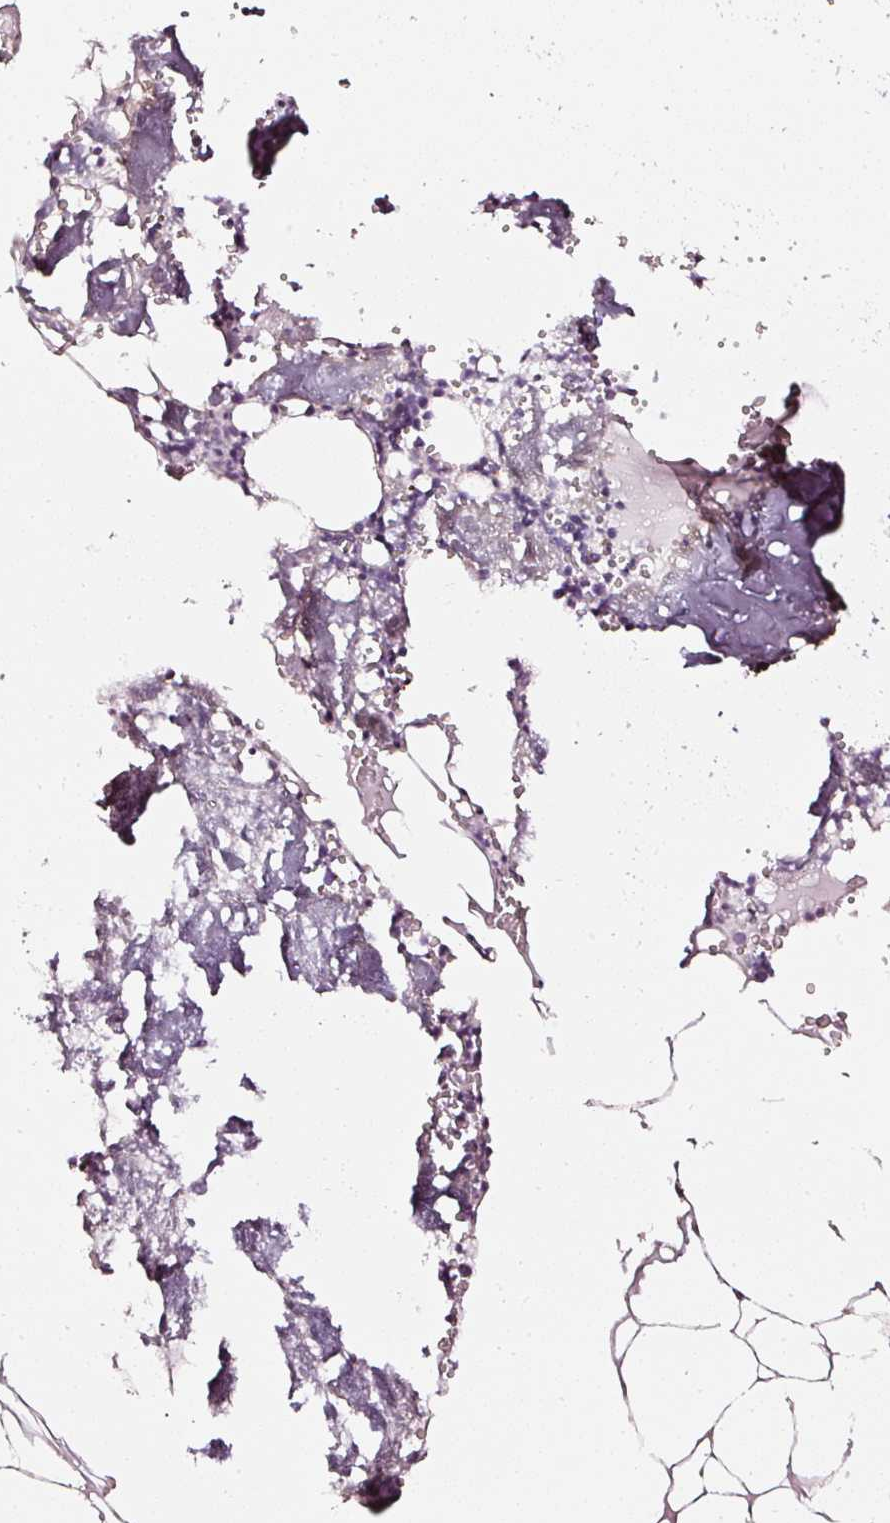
{"staining": {"intensity": "weak", "quantity": "<25%", "location": "cytoplasmic/membranous"}, "tissue": "bone marrow", "cell_type": "Hematopoietic cells", "image_type": "normal", "snomed": [{"axis": "morphology", "description": "Normal tissue, NOS"}, {"axis": "topography", "description": "Bone marrow"}], "caption": "This is a image of immunohistochemistry staining of benign bone marrow, which shows no expression in hematopoietic cells.", "gene": "CNP", "patient": {"sex": "male", "age": 54}}